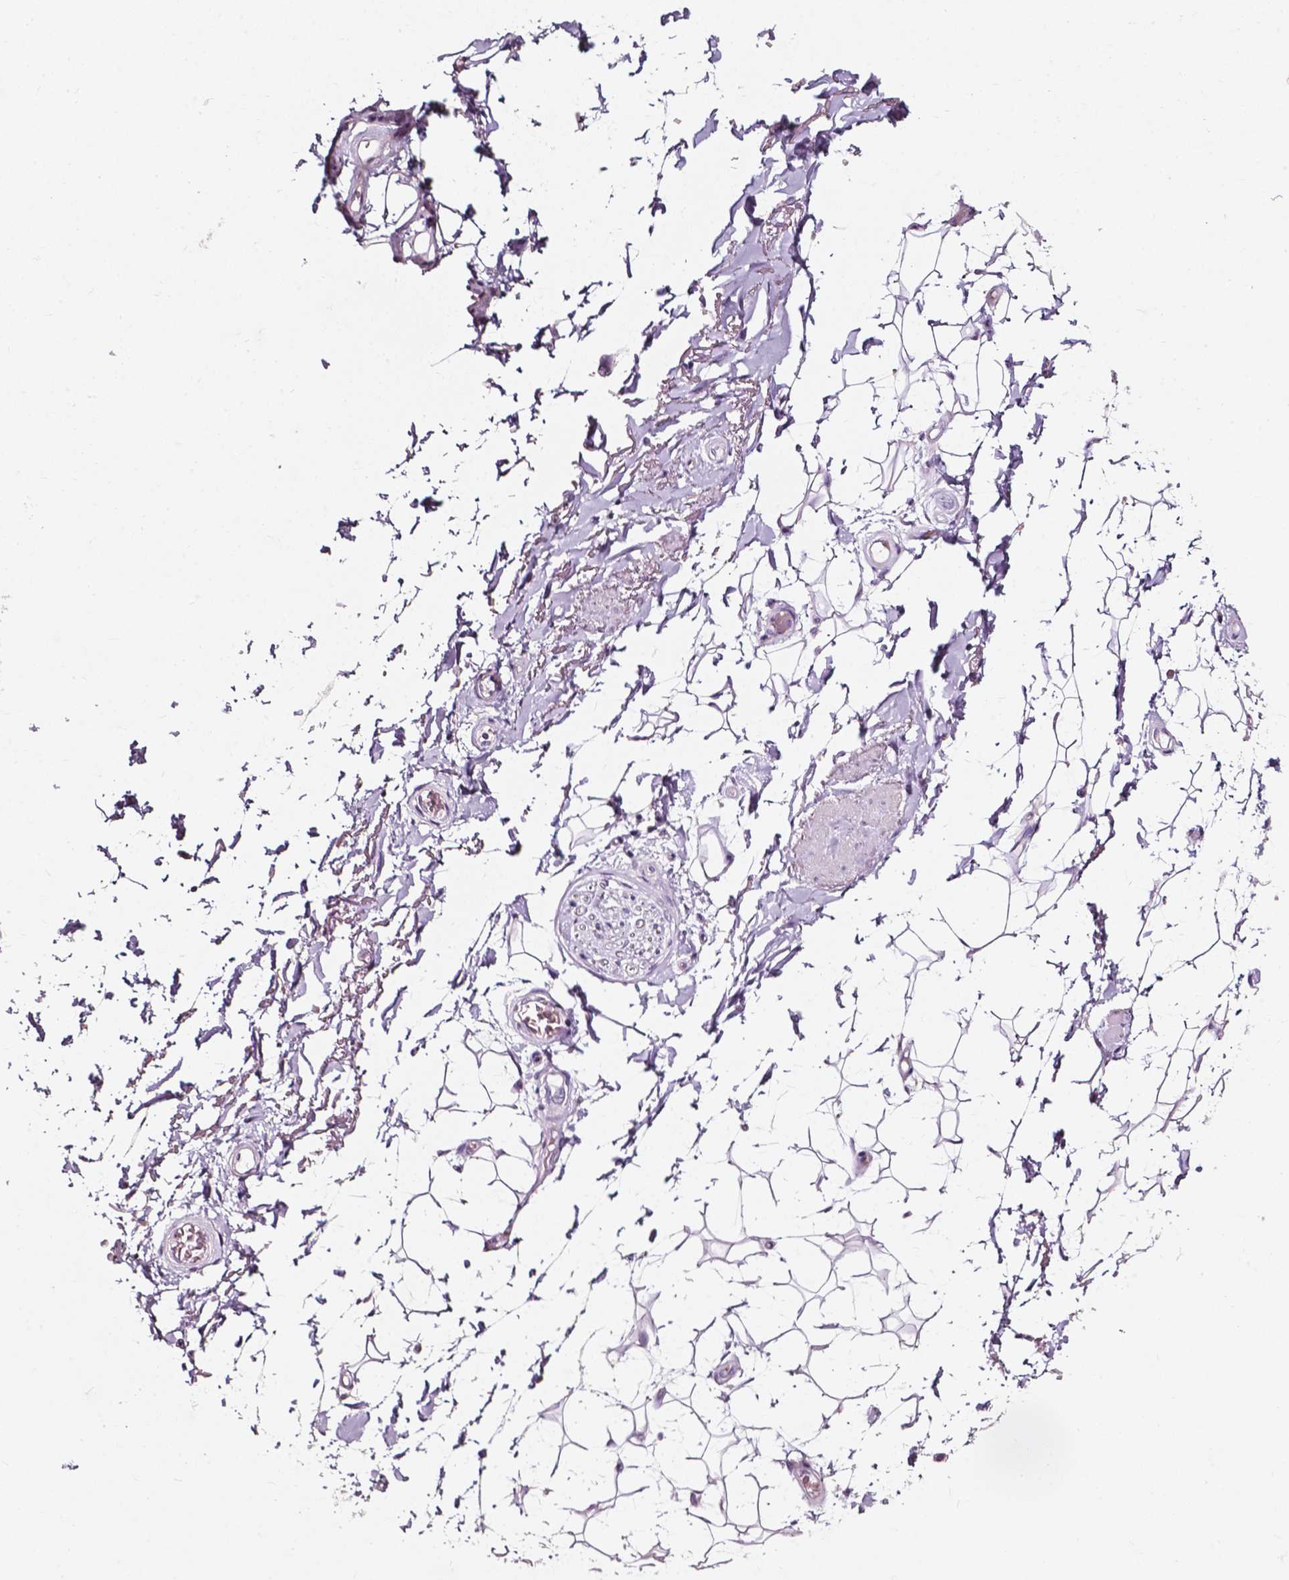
{"staining": {"intensity": "negative", "quantity": "none", "location": "none"}, "tissue": "adipose tissue", "cell_type": "Adipocytes", "image_type": "normal", "snomed": [{"axis": "morphology", "description": "Normal tissue, NOS"}, {"axis": "topography", "description": "Anal"}, {"axis": "topography", "description": "Peripheral nerve tissue"}], "caption": "Adipose tissue stained for a protein using immunohistochemistry demonstrates no staining adipocytes.", "gene": "AKR1B10", "patient": {"sex": "male", "age": 53}}